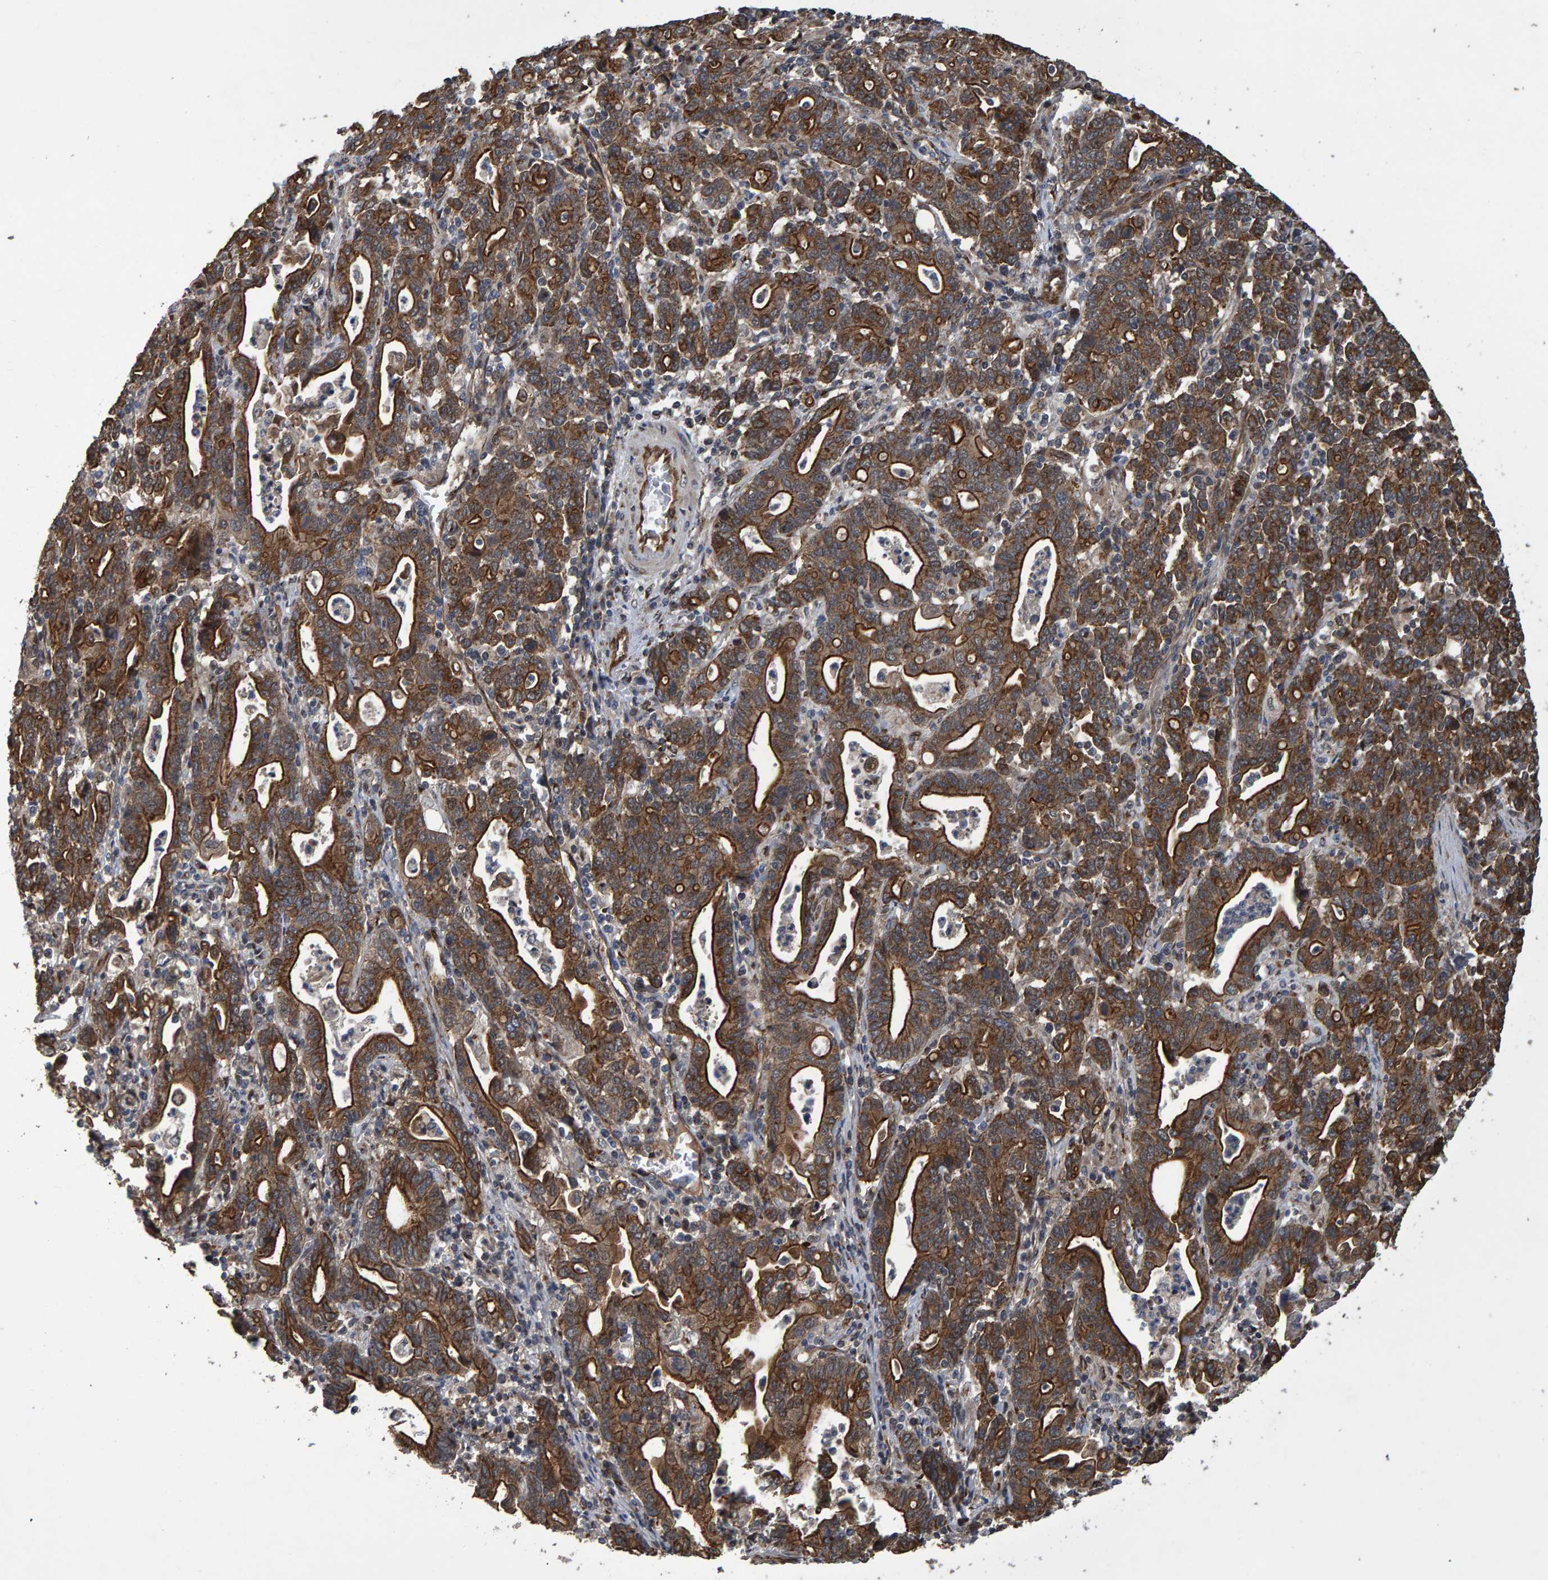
{"staining": {"intensity": "strong", "quantity": ">75%", "location": "cytoplasmic/membranous"}, "tissue": "stomach cancer", "cell_type": "Tumor cells", "image_type": "cancer", "snomed": [{"axis": "morphology", "description": "Adenocarcinoma, NOS"}, {"axis": "topography", "description": "Stomach, upper"}], "caption": "Protein expression analysis of stomach cancer exhibits strong cytoplasmic/membranous positivity in about >75% of tumor cells. The staining was performed using DAB, with brown indicating positive protein expression. Nuclei are stained blue with hematoxylin.", "gene": "TRIM68", "patient": {"sex": "male", "age": 69}}